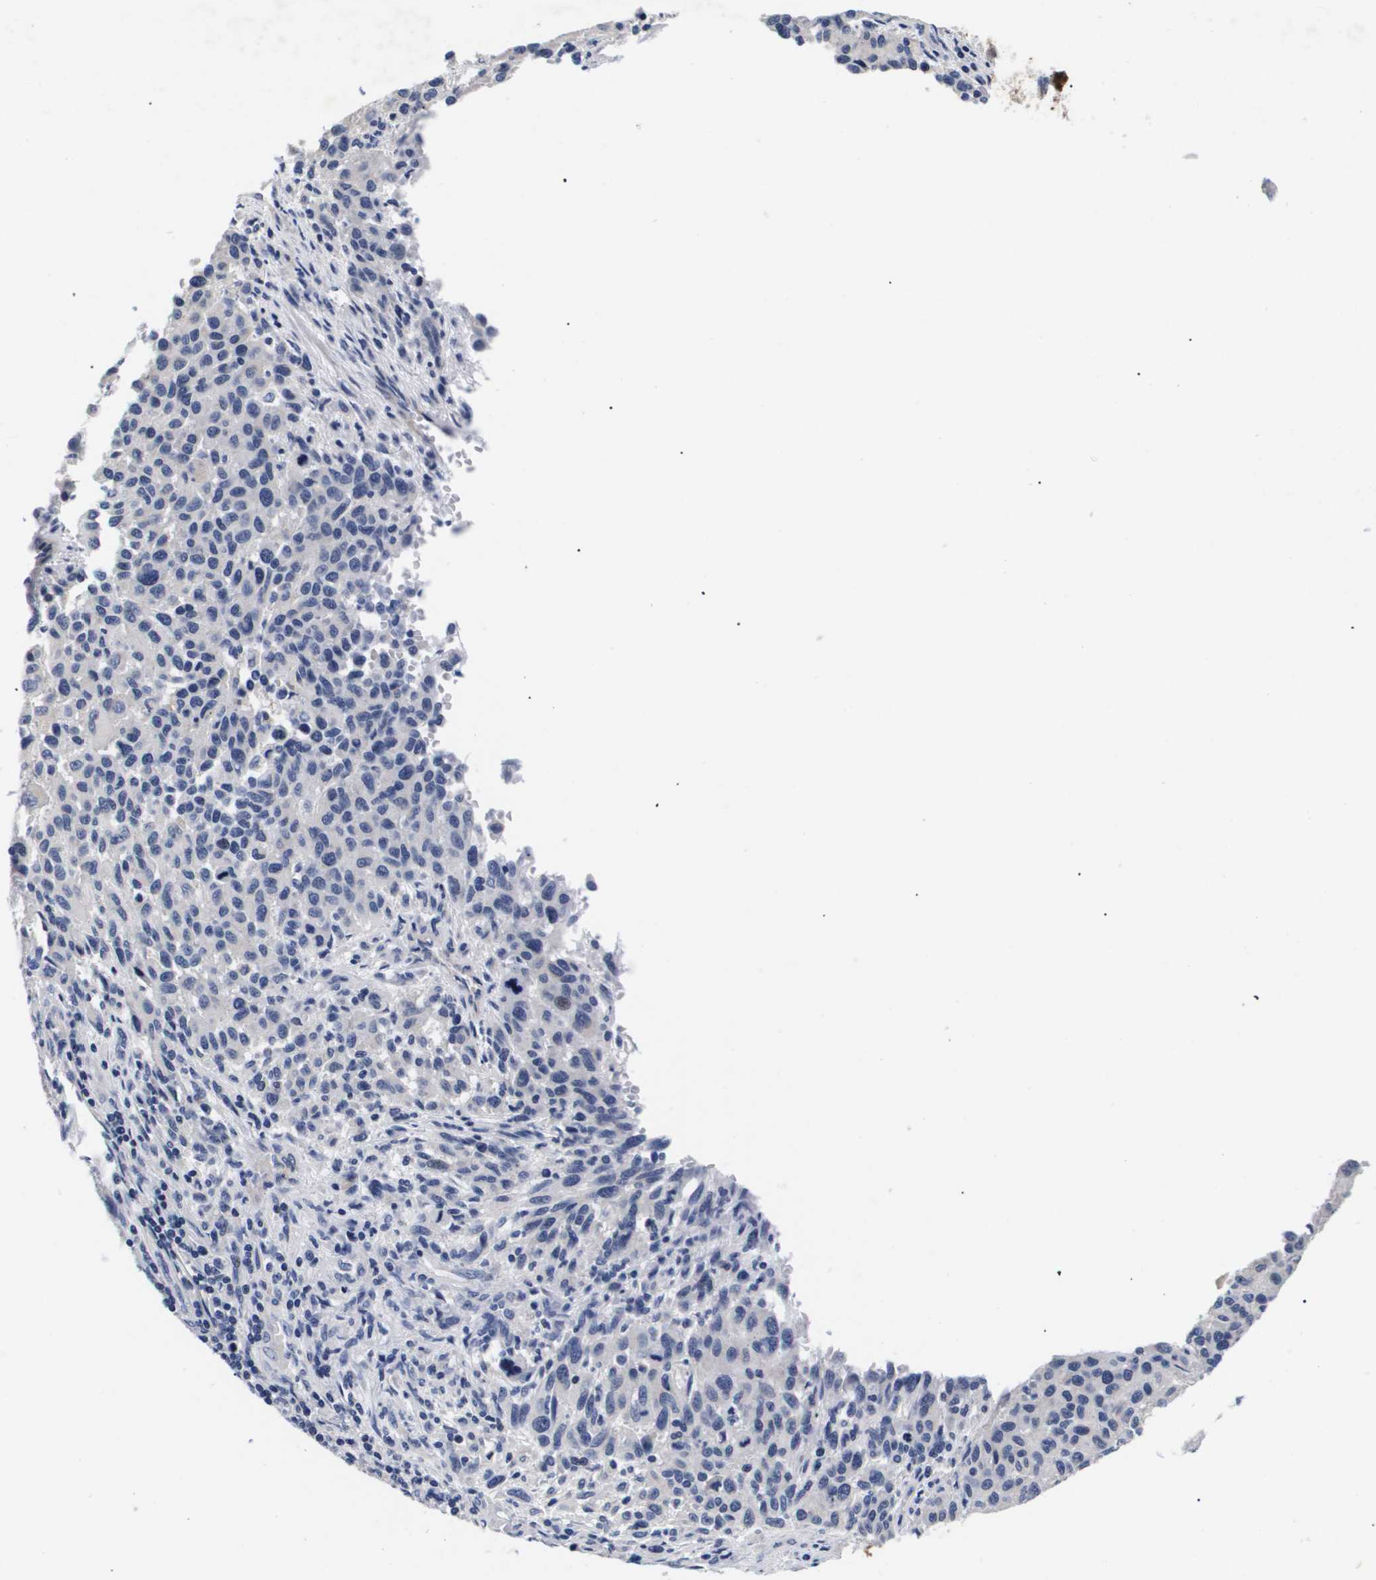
{"staining": {"intensity": "negative", "quantity": "none", "location": "none"}, "tissue": "melanoma", "cell_type": "Tumor cells", "image_type": "cancer", "snomed": [{"axis": "morphology", "description": "Malignant melanoma, Metastatic site"}, {"axis": "topography", "description": "Lymph node"}], "caption": "The histopathology image exhibits no significant positivity in tumor cells of malignant melanoma (metastatic site).", "gene": "ATP6V0A4", "patient": {"sex": "male", "age": 61}}